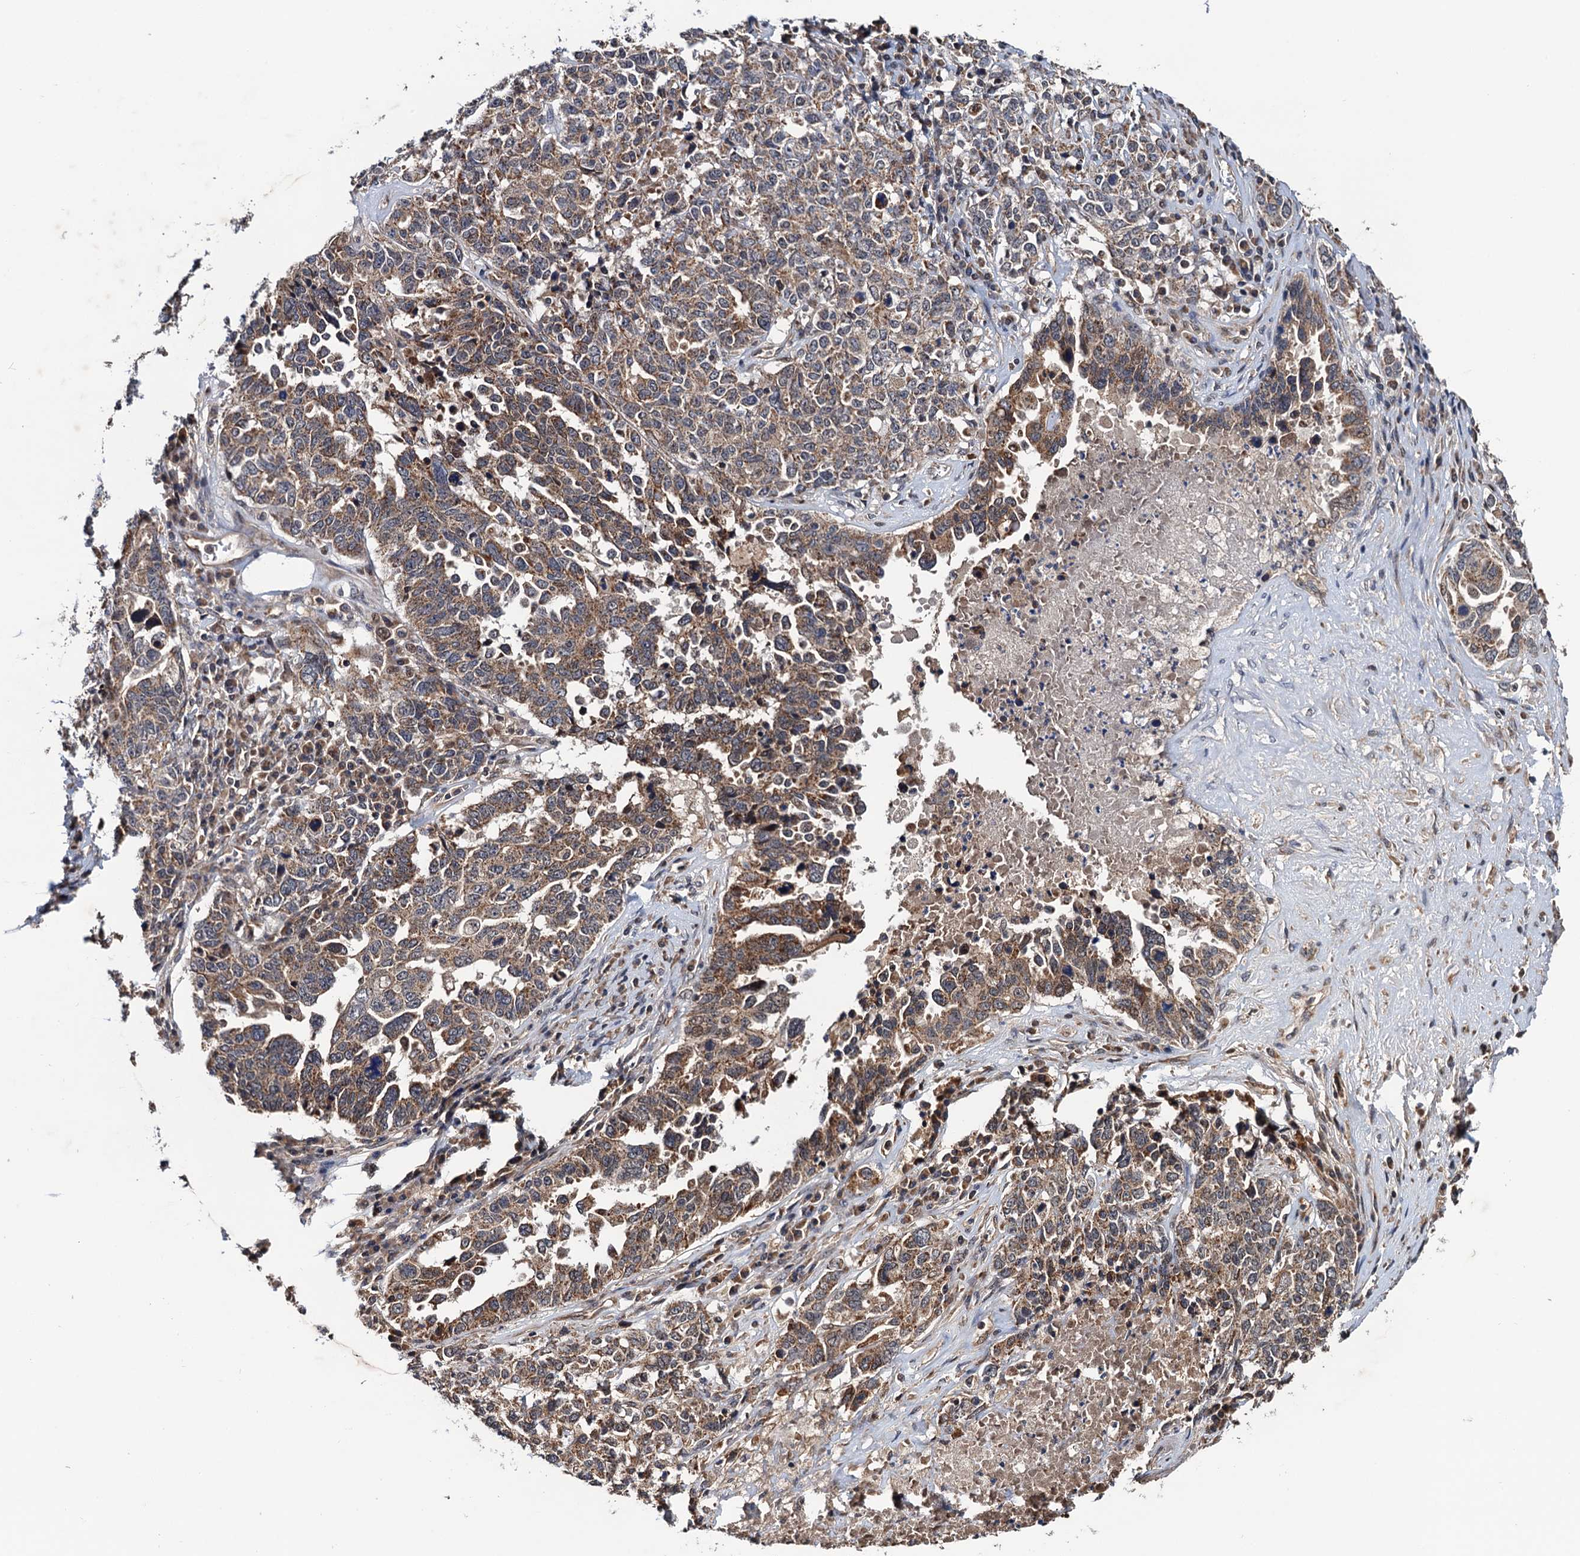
{"staining": {"intensity": "moderate", "quantity": ">75%", "location": "cytoplasmic/membranous"}, "tissue": "ovarian cancer", "cell_type": "Tumor cells", "image_type": "cancer", "snomed": [{"axis": "morphology", "description": "Carcinoma, endometroid"}, {"axis": "topography", "description": "Ovary"}], "caption": "Immunohistochemistry (DAB) staining of ovarian cancer demonstrates moderate cytoplasmic/membranous protein positivity in about >75% of tumor cells.", "gene": "NAA16", "patient": {"sex": "female", "age": 62}}